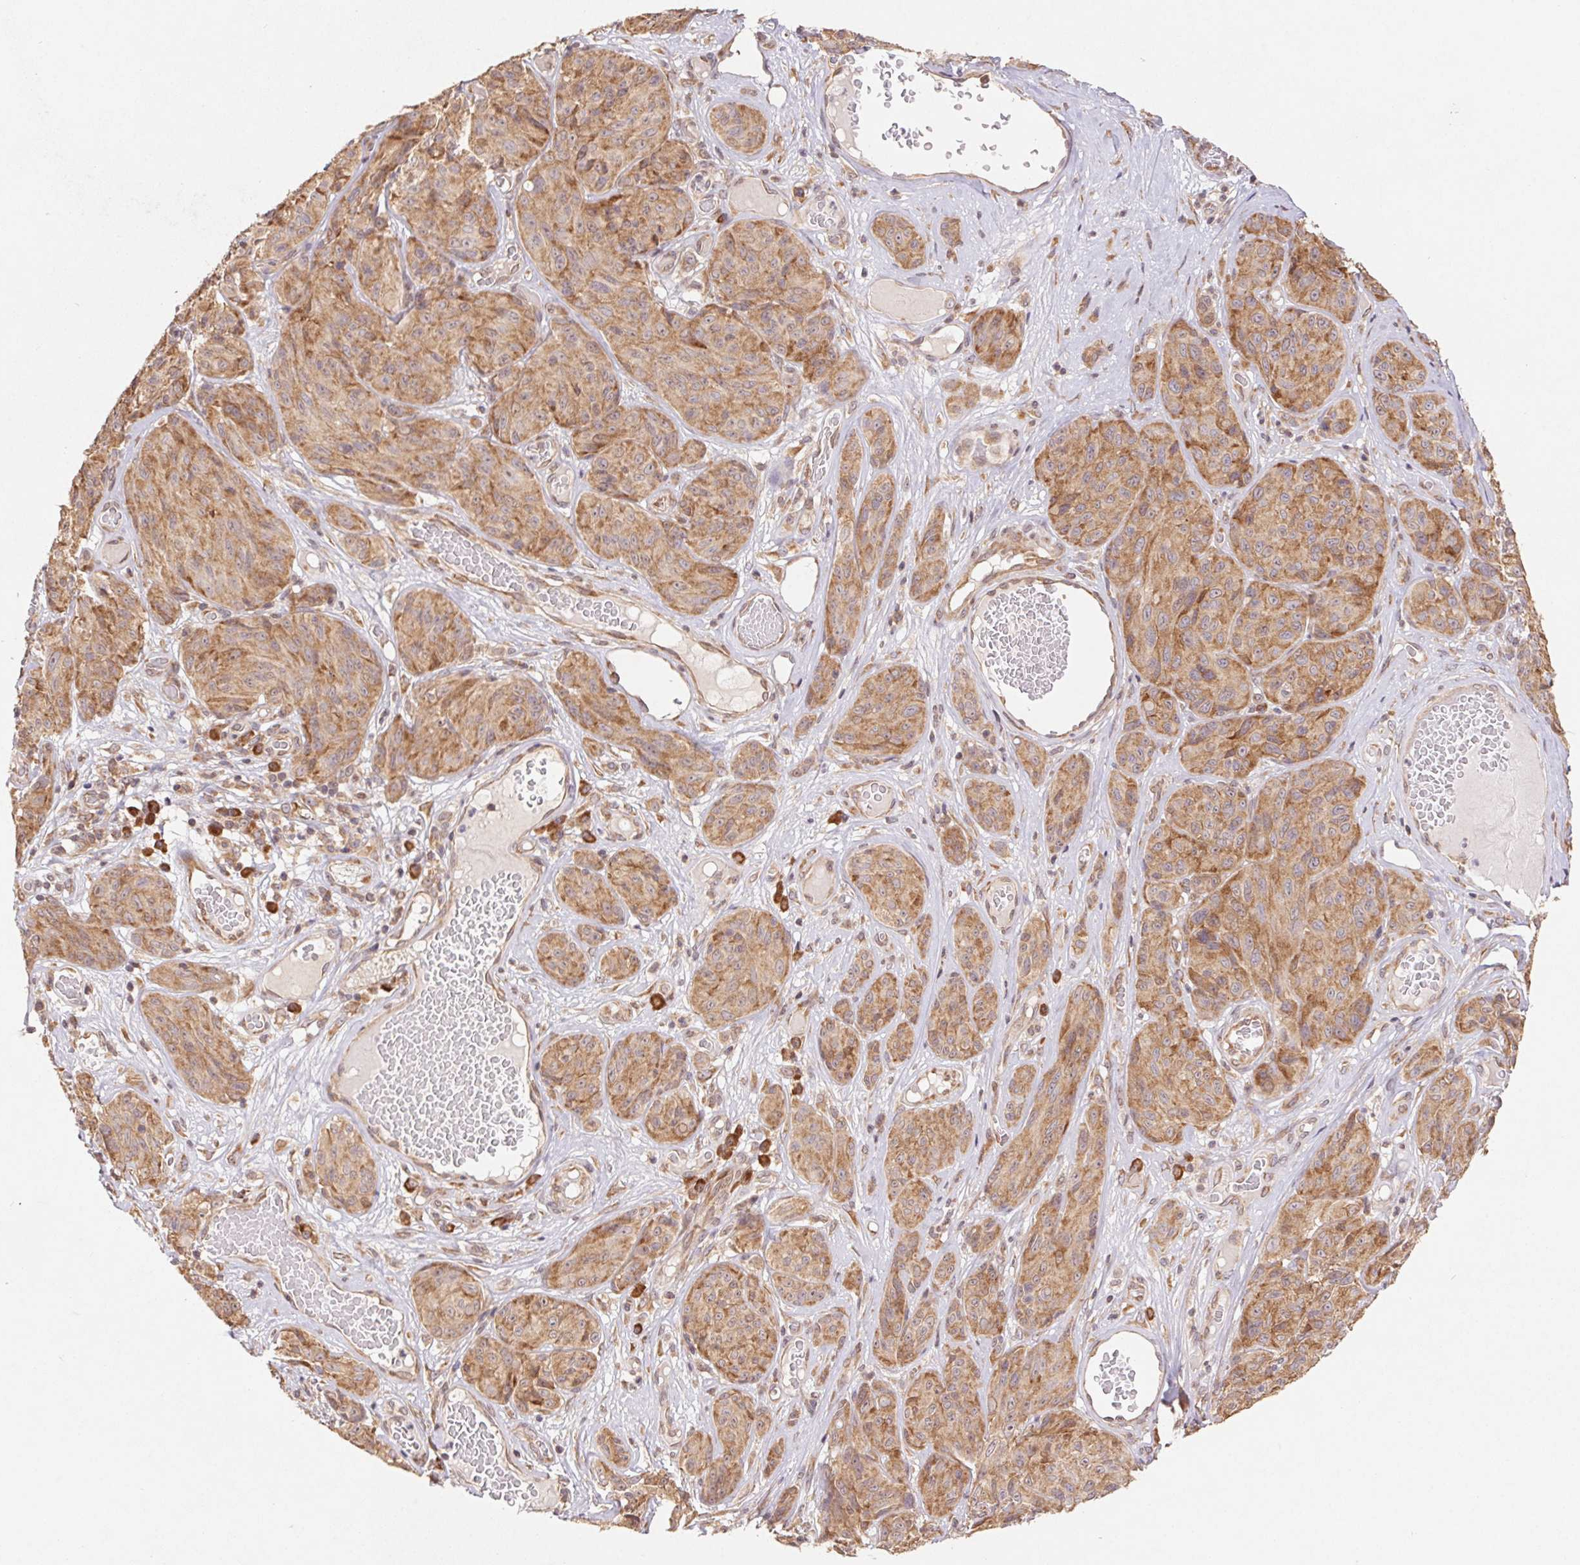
{"staining": {"intensity": "moderate", "quantity": ">75%", "location": "cytoplasmic/membranous"}, "tissue": "melanoma", "cell_type": "Tumor cells", "image_type": "cancer", "snomed": [{"axis": "morphology", "description": "Malignant melanoma, NOS"}, {"axis": "topography", "description": "Skin"}], "caption": "Immunohistochemical staining of melanoma demonstrates medium levels of moderate cytoplasmic/membranous protein expression in approximately >75% of tumor cells.", "gene": "RPL27A", "patient": {"sex": "male", "age": 91}}